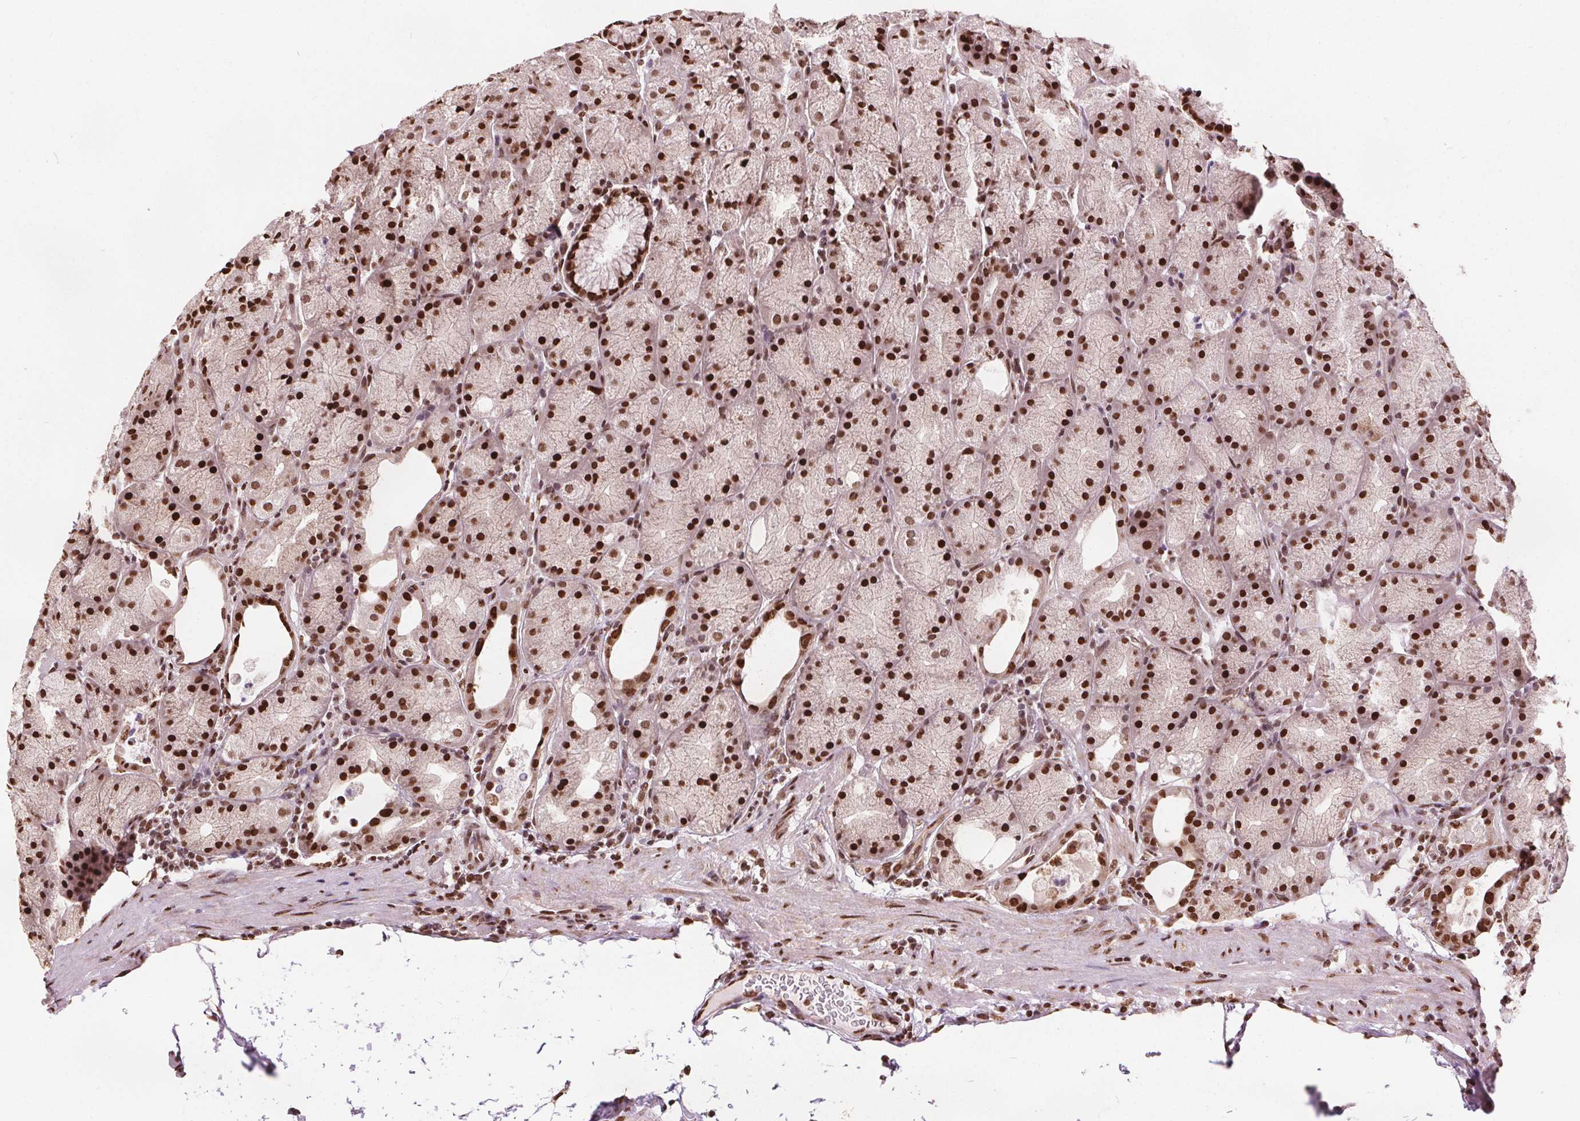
{"staining": {"intensity": "strong", "quantity": ">75%", "location": "nuclear"}, "tissue": "stomach", "cell_type": "Glandular cells", "image_type": "normal", "snomed": [{"axis": "morphology", "description": "Normal tissue, NOS"}, {"axis": "topography", "description": "Stomach, upper"}, {"axis": "topography", "description": "Stomach"}], "caption": "This photomicrograph reveals immunohistochemistry (IHC) staining of normal stomach, with high strong nuclear positivity in about >75% of glandular cells.", "gene": "ISLR2", "patient": {"sex": "male", "age": 48}}